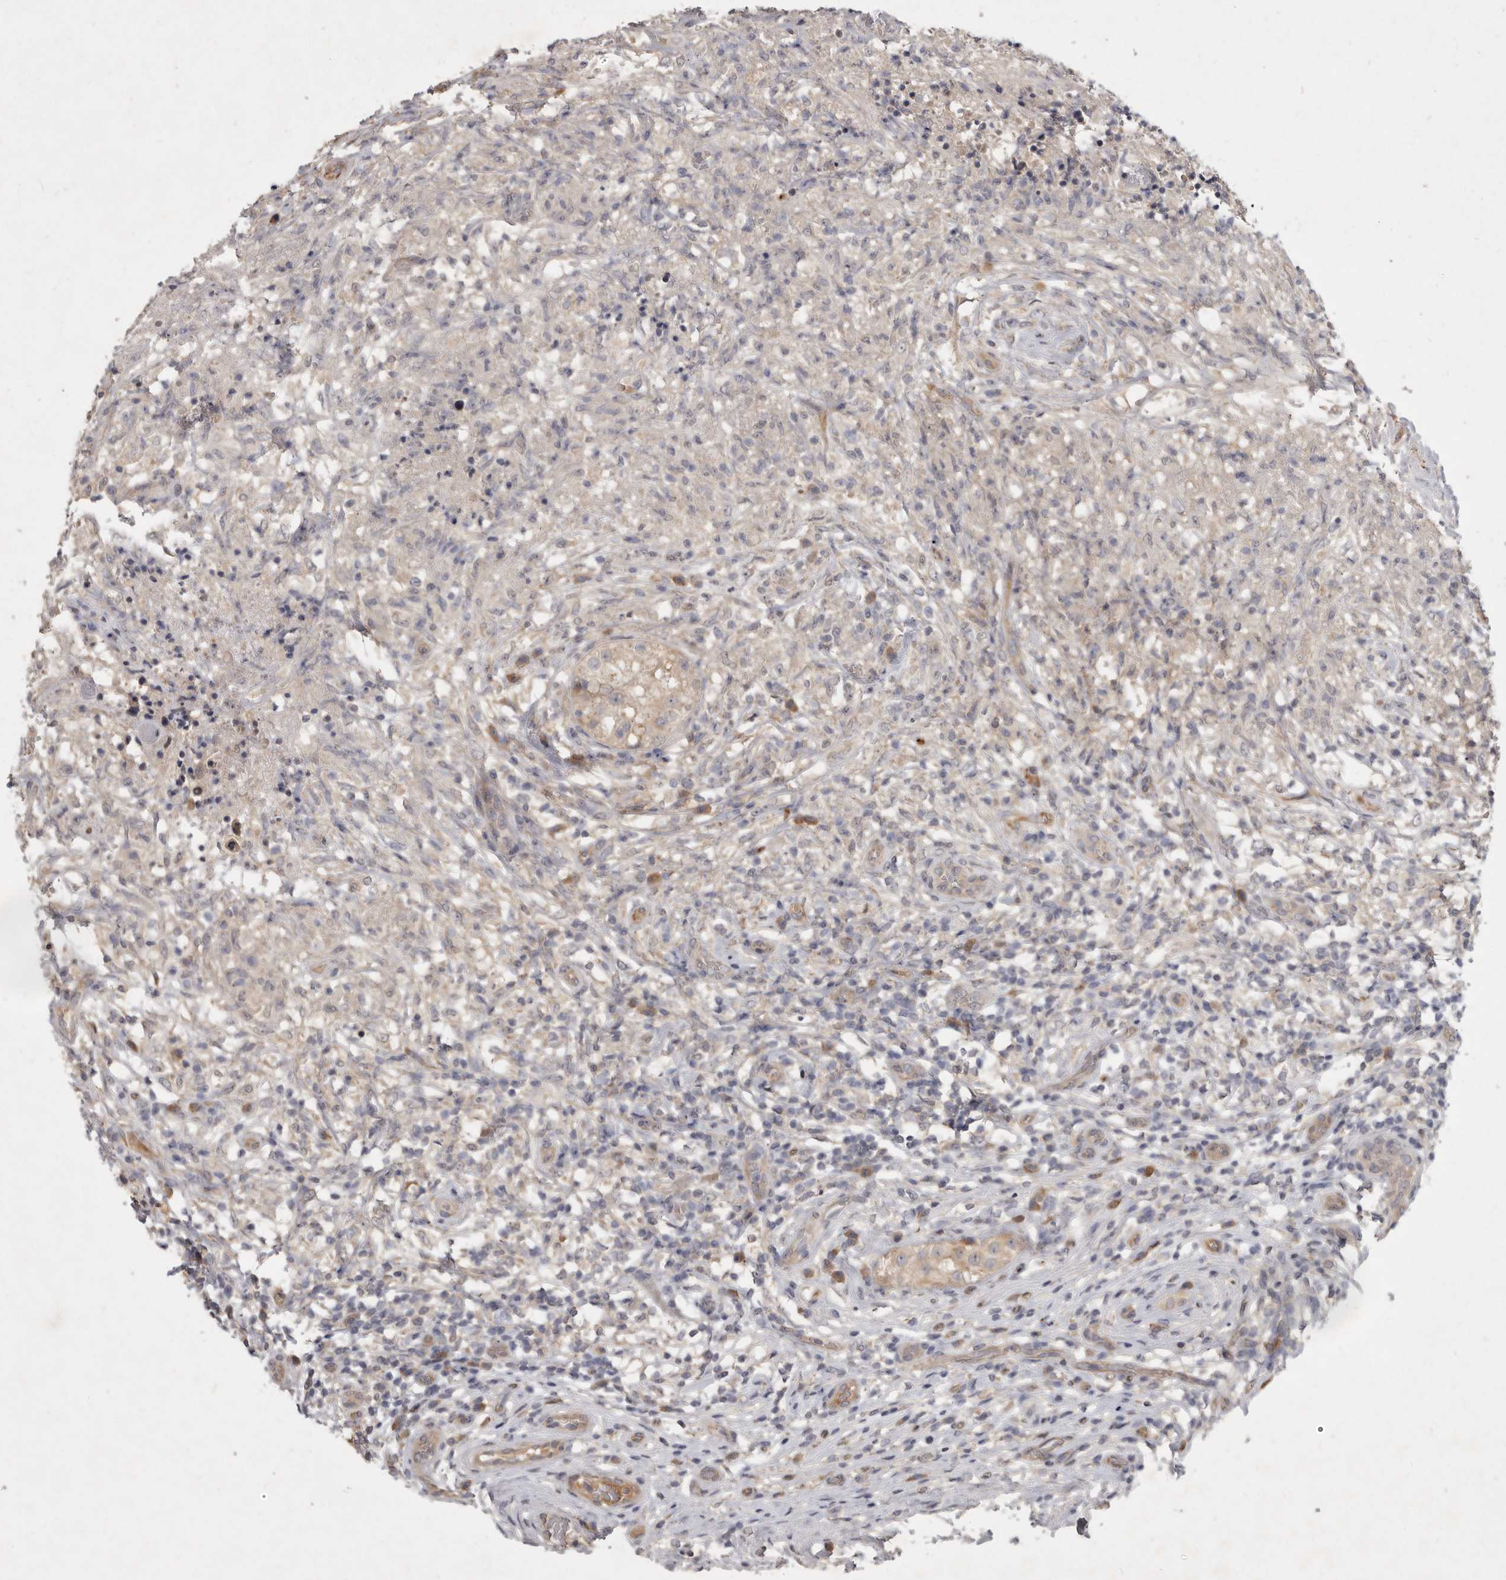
{"staining": {"intensity": "negative", "quantity": "none", "location": "none"}, "tissue": "testis cancer", "cell_type": "Tumor cells", "image_type": "cancer", "snomed": [{"axis": "morphology", "description": "Seminoma, NOS"}, {"axis": "topography", "description": "Testis"}], "caption": "The micrograph reveals no significant expression in tumor cells of testis cancer.", "gene": "SLC22A1", "patient": {"sex": "male", "age": 49}}